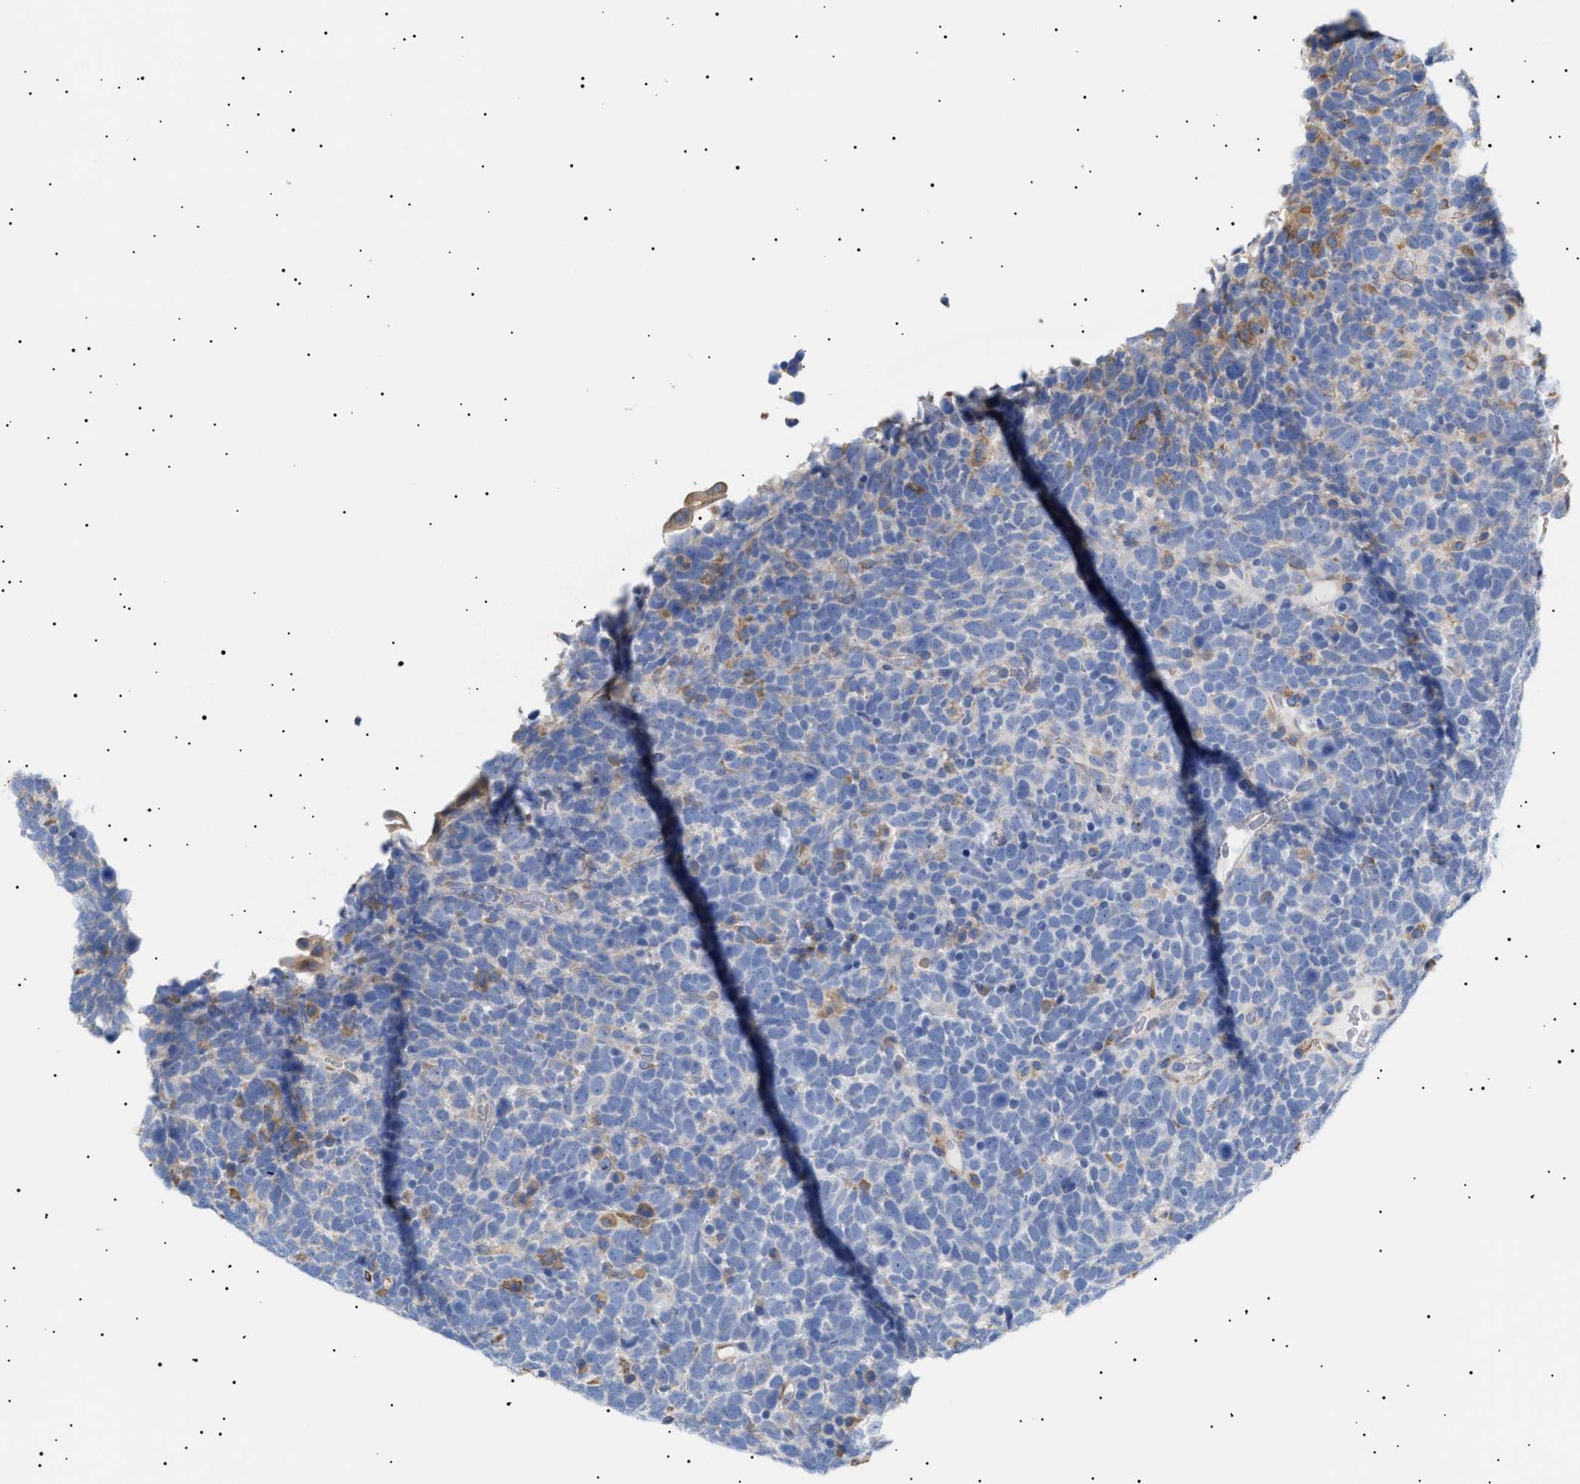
{"staining": {"intensity": "negative", "quantity": "none", "location": "none"}, "tissue": "urothelial cancer", "cell_type": "Tumor cells", "image_type": "cancer", "snomed": [{"axis": "morphology", "description": "Urothelial carcinoma, High grade"}, {"axis": "topography", "description": "Urinary bladder"}], "caption": "The IHC histopathology image has no significant expression in tumor cells of urothelial cancer tissue. (Brightfield microscopy of DAB immunohistochemistry (IHC) at high magnification).", "gene": "ERCC6L2", "patient": {"sex": "female", "age": 82}}